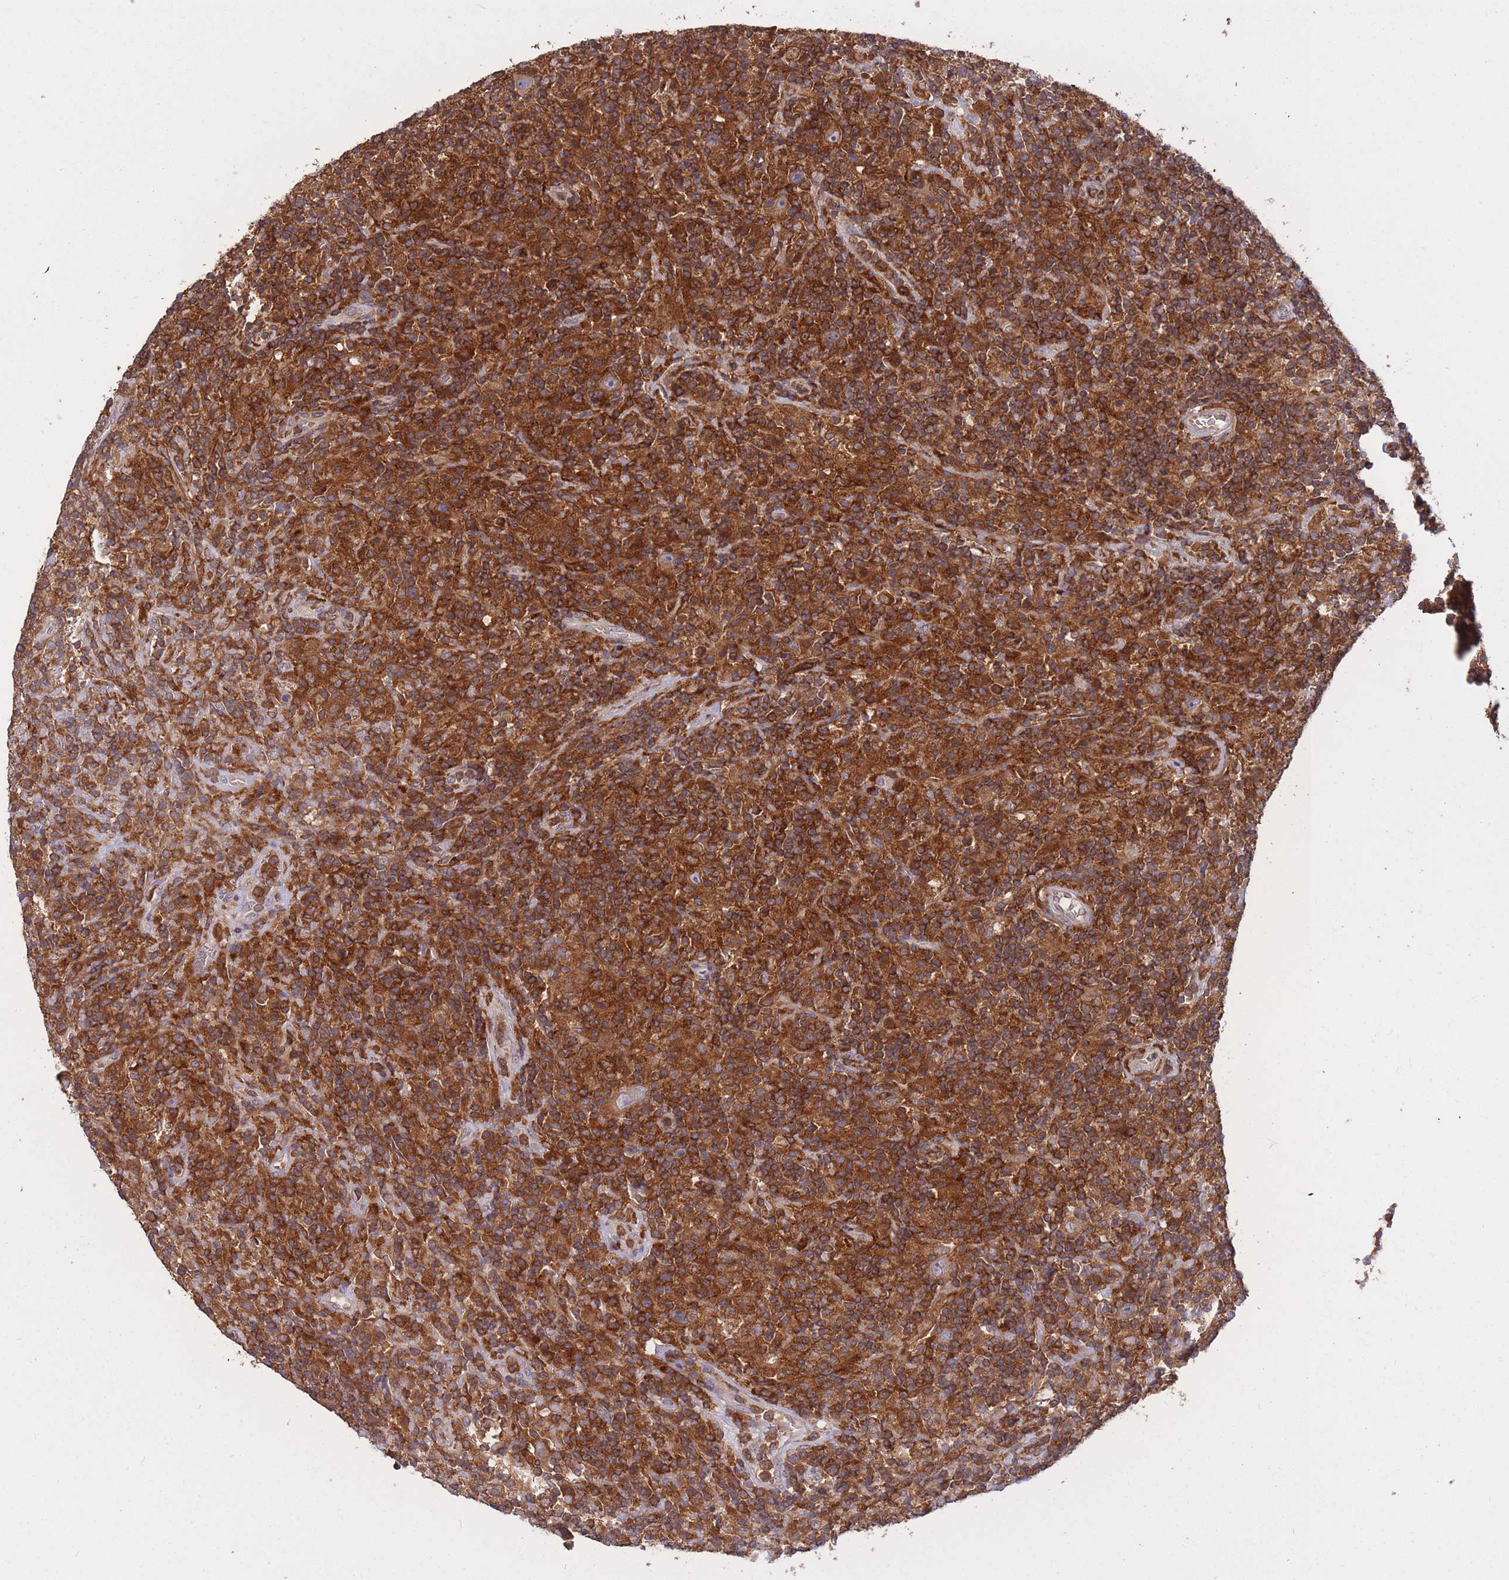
{"staining": {"intensity": "weak", "quantity": ">75%", "location": "cytoplasmic/membranous"}, "tissue": "lymphoma", "cell_type": "Tumor cells", "image_type": "cancer", "snomed": [{"axis": "morphology", "description": "Hodgkin's disease, NOS"}, {"axis": "topography", "description": "Lymph node"}], "caption": "Protein analysis of lymphoma tissue displays weak cytoplasmic/membranous expression in about >75% of tumor cells.", "gene": "GMIP", "patient": {"sex": "male", "age": 70}}